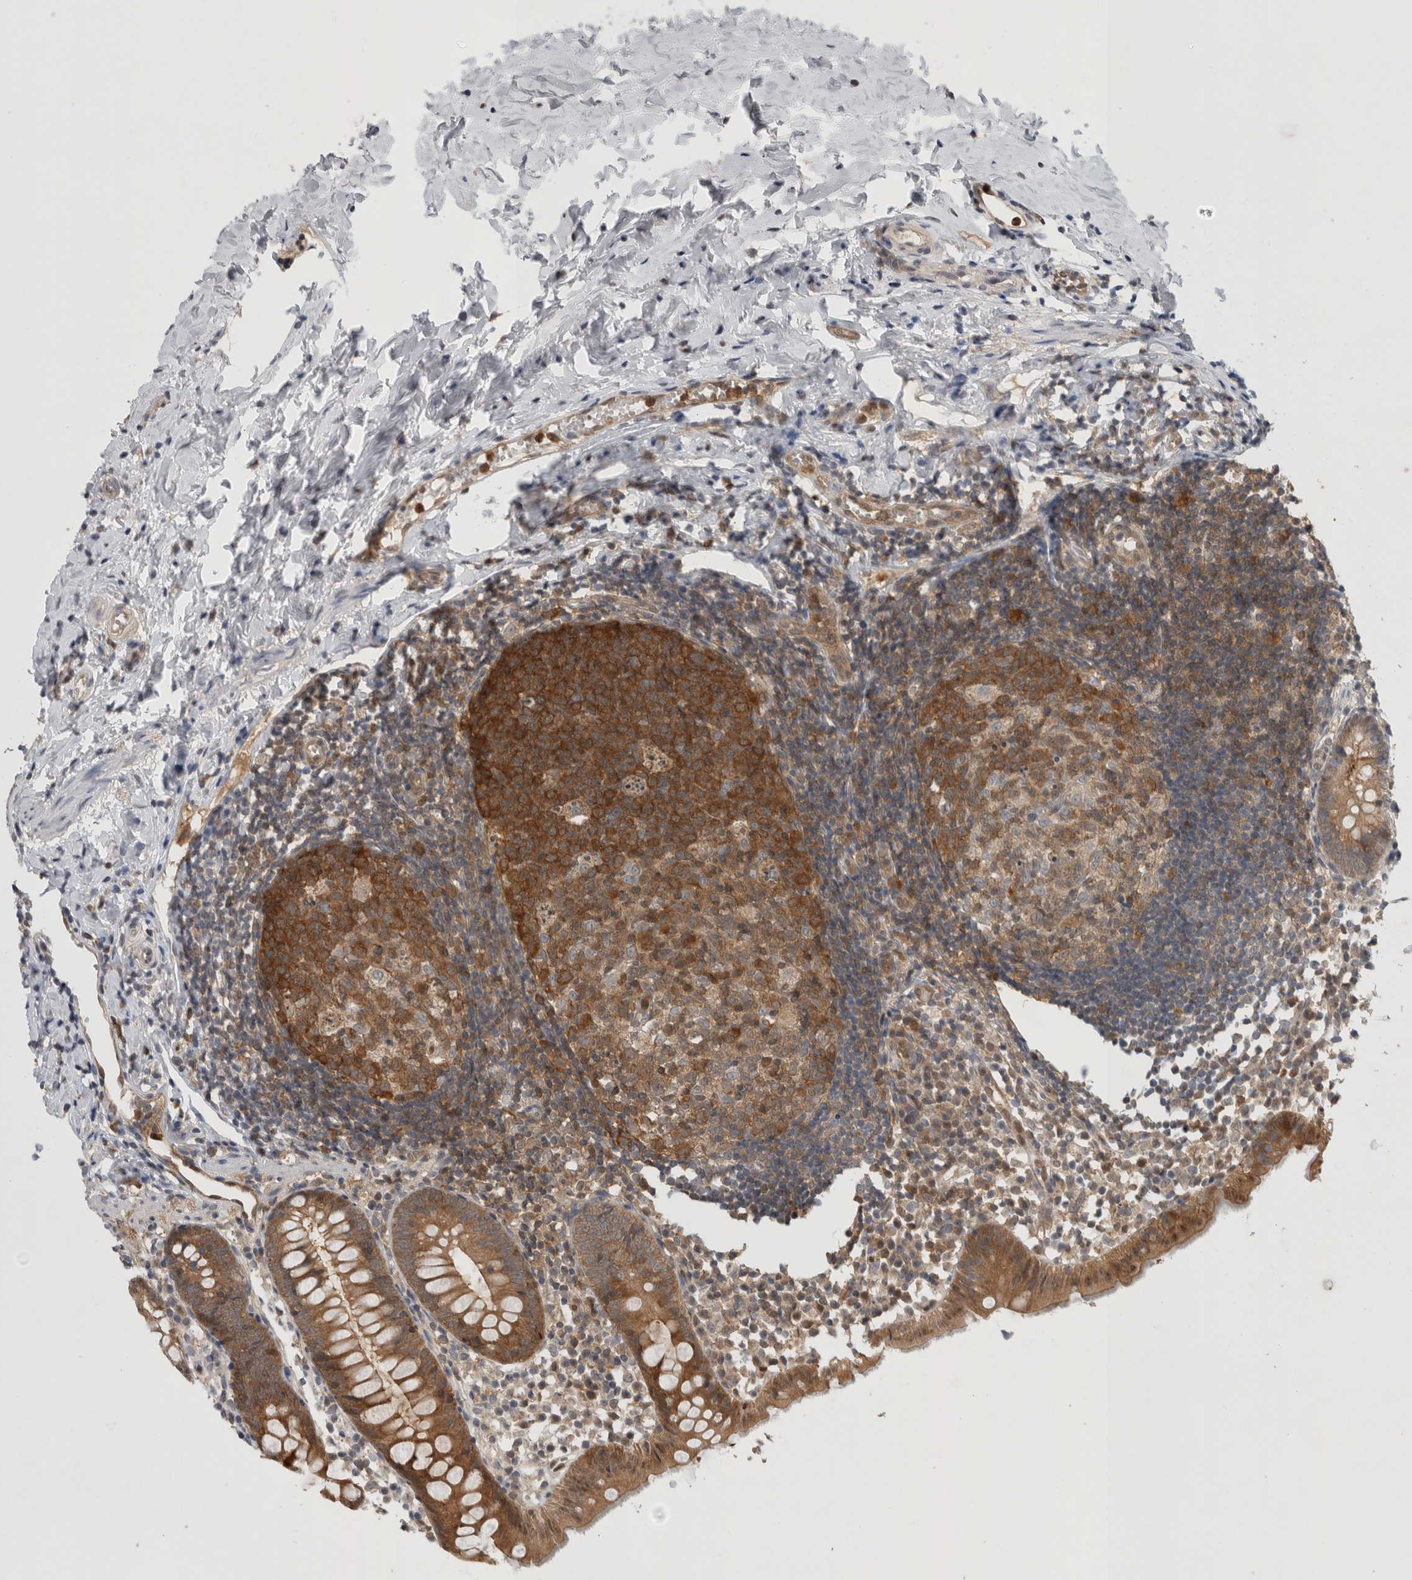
{"staining": {"intensity": "strong", "quantity": ">75%", "location": "cytoplasmic/membranous"}, "tissue": "appendix", "cell_type": "Glandular cells", "image_type": "normal", "snomed": [{"axis": "morphology", "description": "Normal tissue, NOS"}, {"axis": "topography", "description": "Appendix"}], "caption": "Protein expression analysis of benign appendix shows strong cytoplasmic/membranous expression in about >75% of glandular cells.", "gene": "ASTN2", "patient": {"sex": "female", "age": 20}}